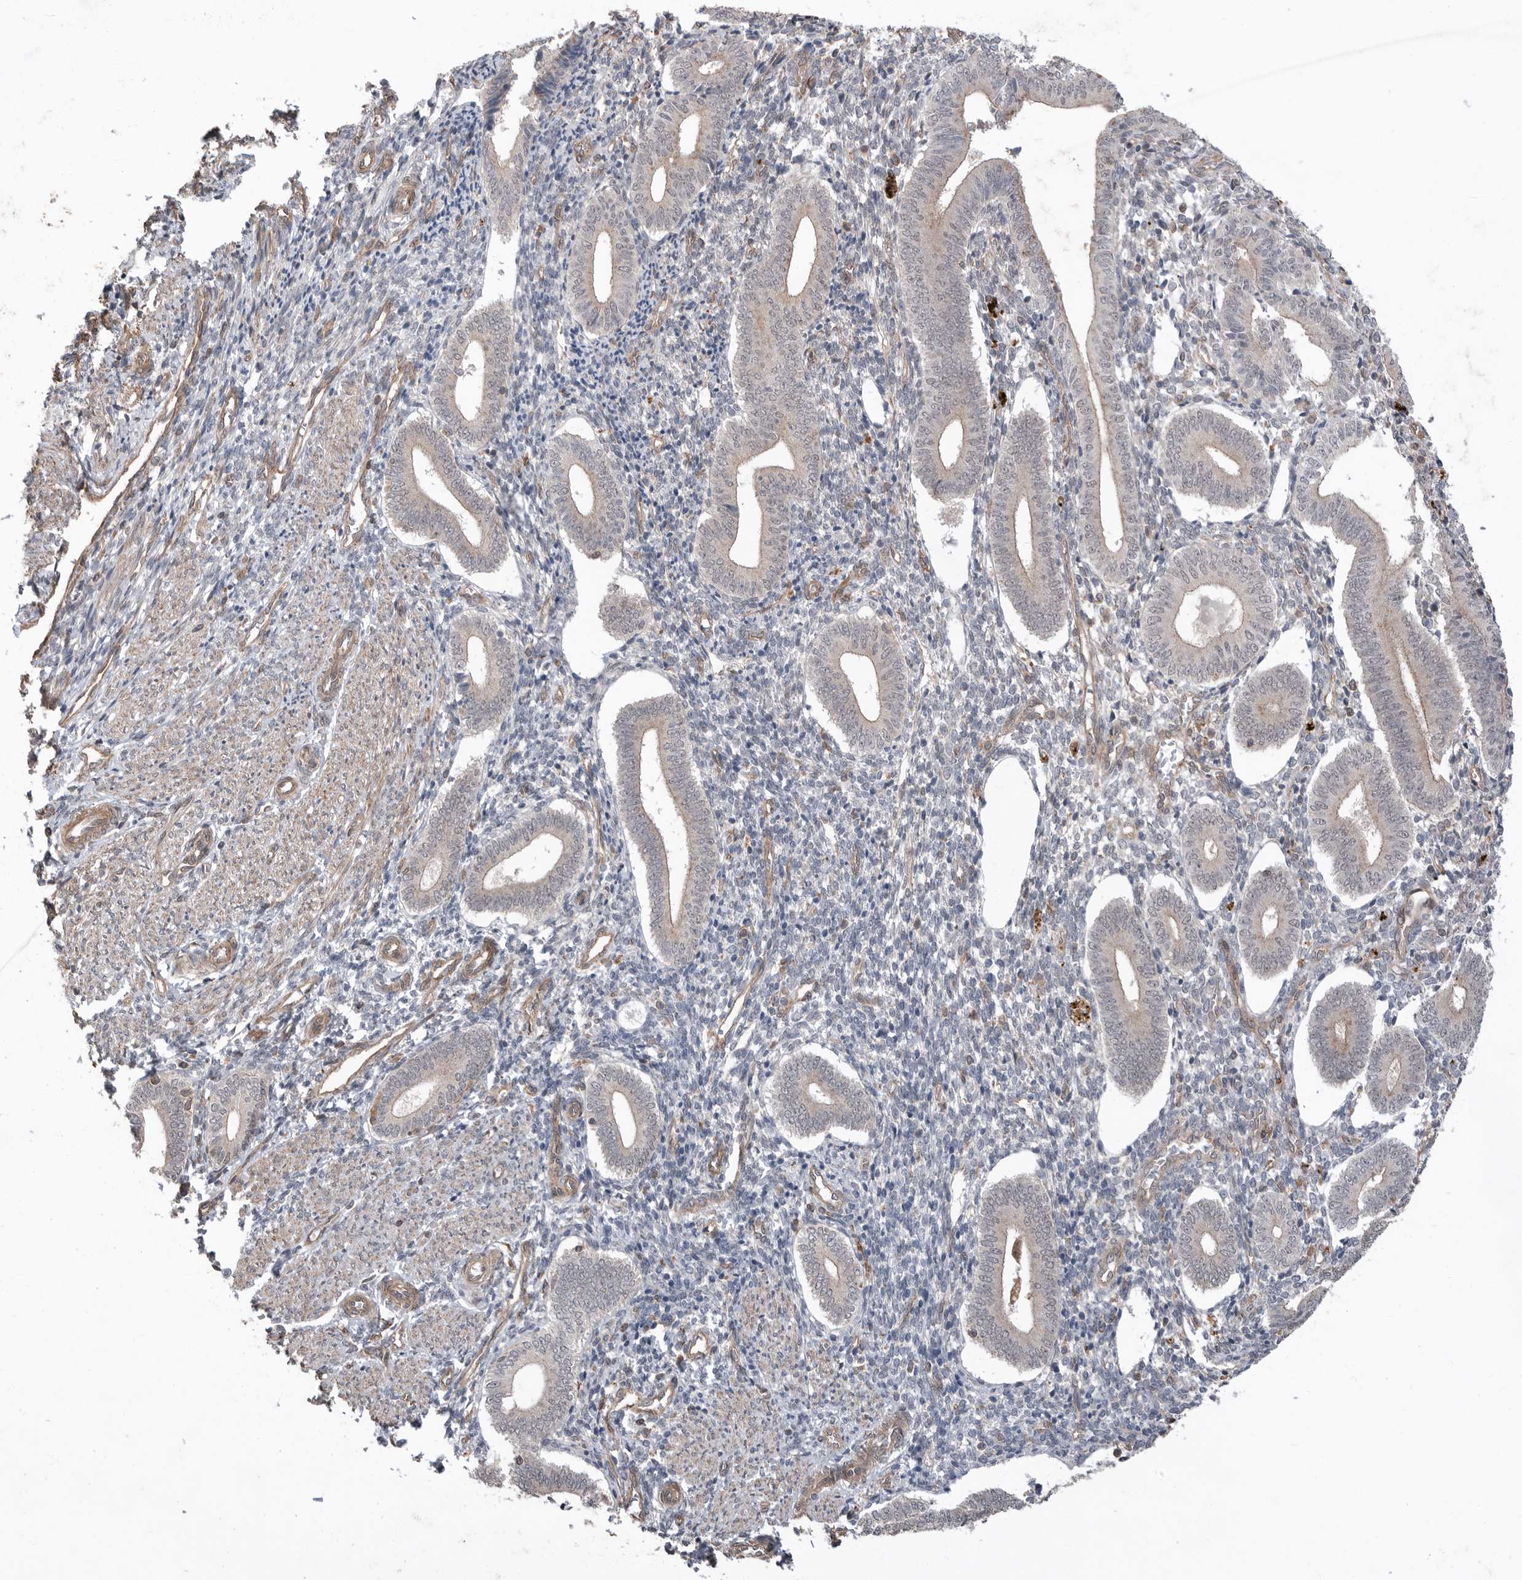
{"staining": {"intensity": "negative", "quantity": "none", "location": "none"}, "tissue": "endometrium", "cell_type": "Cells in endometrial stroma", "image_type": "normal", "snomed": [{"axis": "morphology", "description": "Normal tissue, NOS"}, {"axis": "topography", "description": "Uterus"}, {"axis": "topography", "description": "Endometrium"}], "caption": "The IHC histopathology image has no significant expression in cells in endometrial stroma of endometrium.", "gene": "PEAK1", "patient": {"sex": "female", "age": 33}}